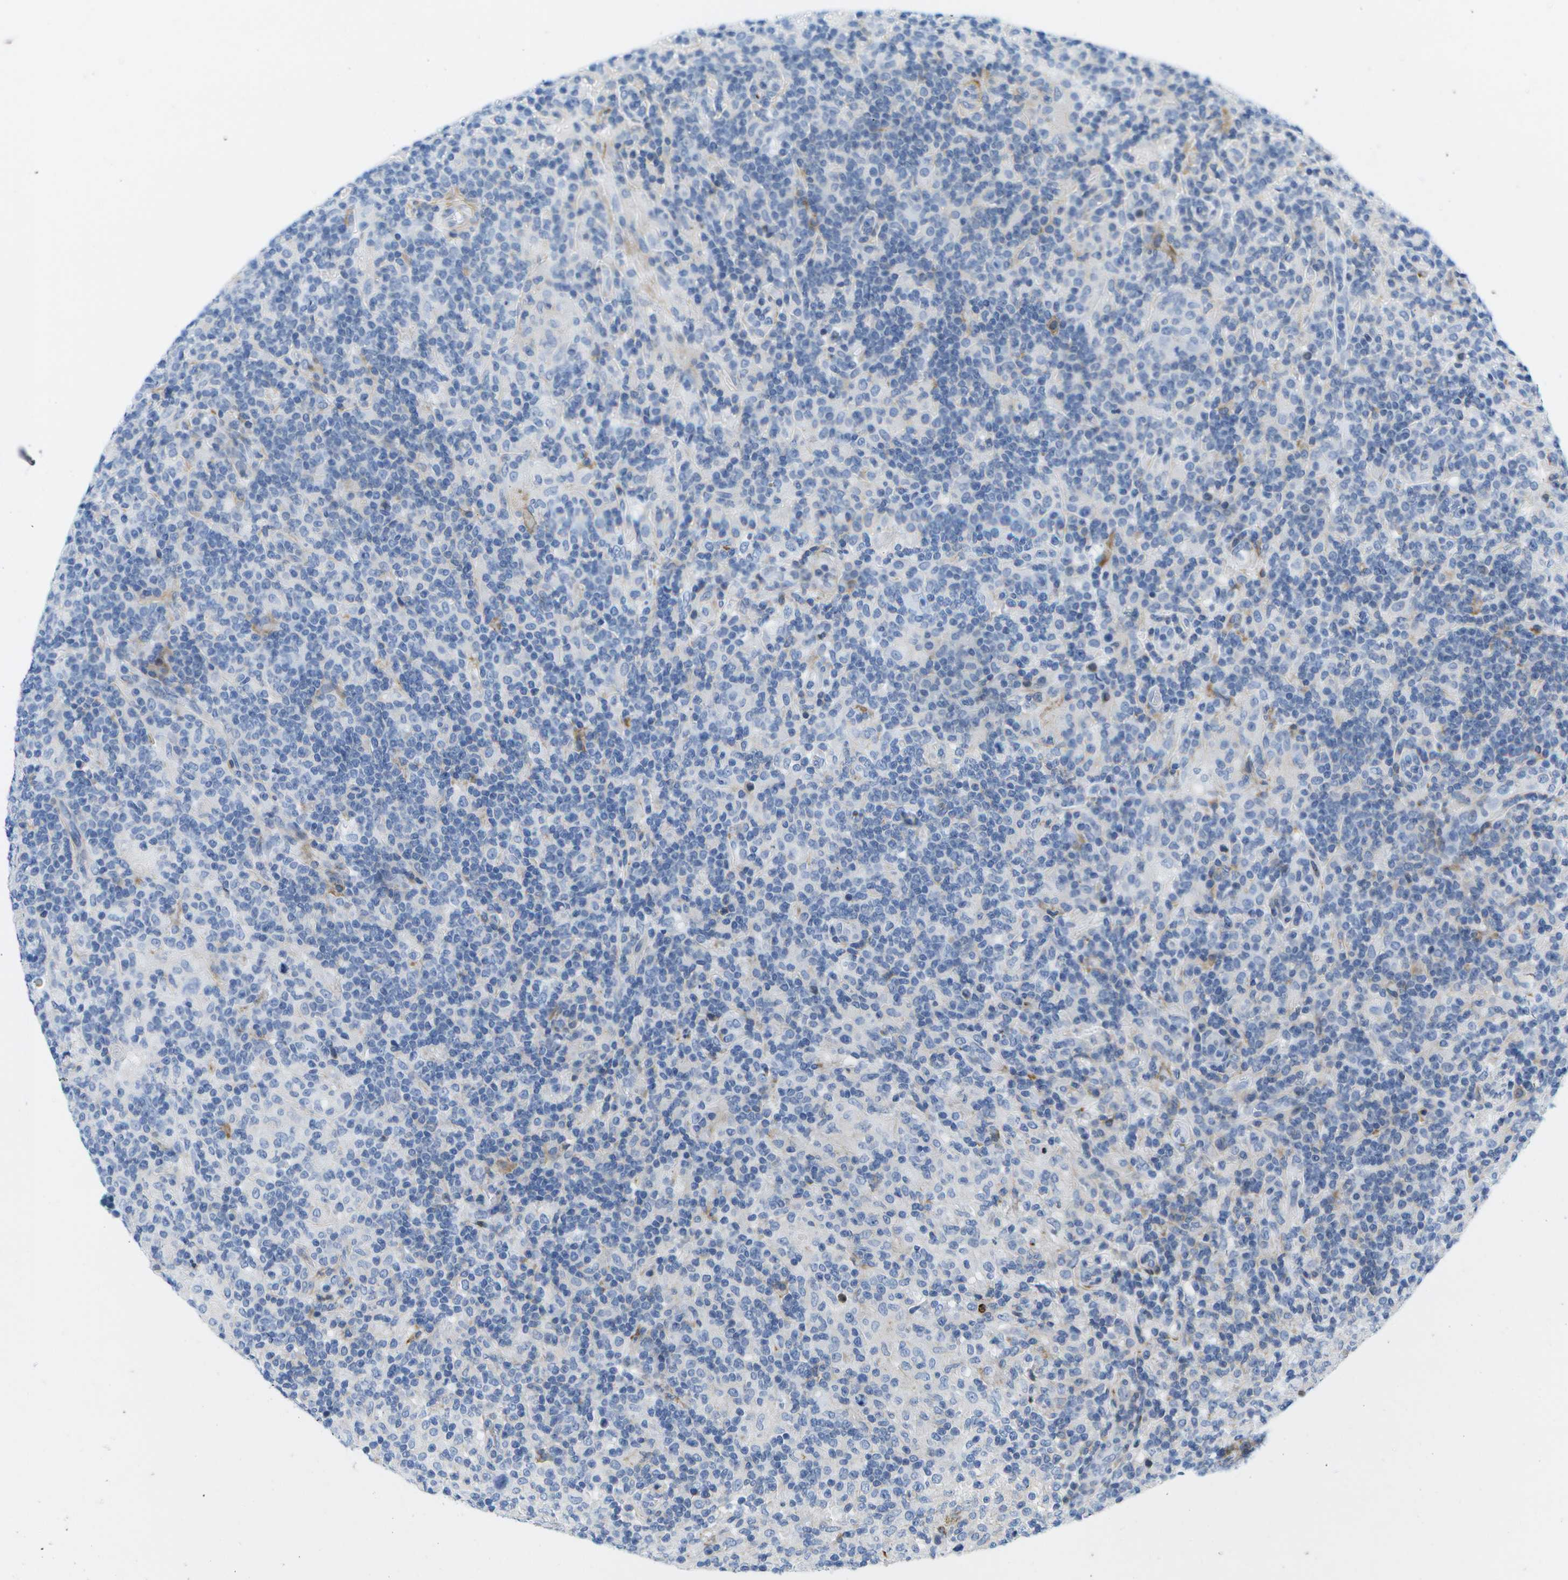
{"staining": {"intensity": "moderate", "quantity": "<25%", "location": "cytoplasmic/membranous"}, "tissue": "lymphoma", "cell_type": "Tumor cells", "image_type": "cancer", "snomed": [{"axis": "morphology", "description": "Hodgkin's disease, NOS"}, {"axis": "topography", "description": "Lymph node"}], "caption": "Hodgkin's disease tissue reveals moderate cytoplasmic/membranous staining in approximately <25% of tumor cells, visualized by immunohistochemistry.", "gene": "ADGRG6", "patient": {"sex": "male", "age": 70}}